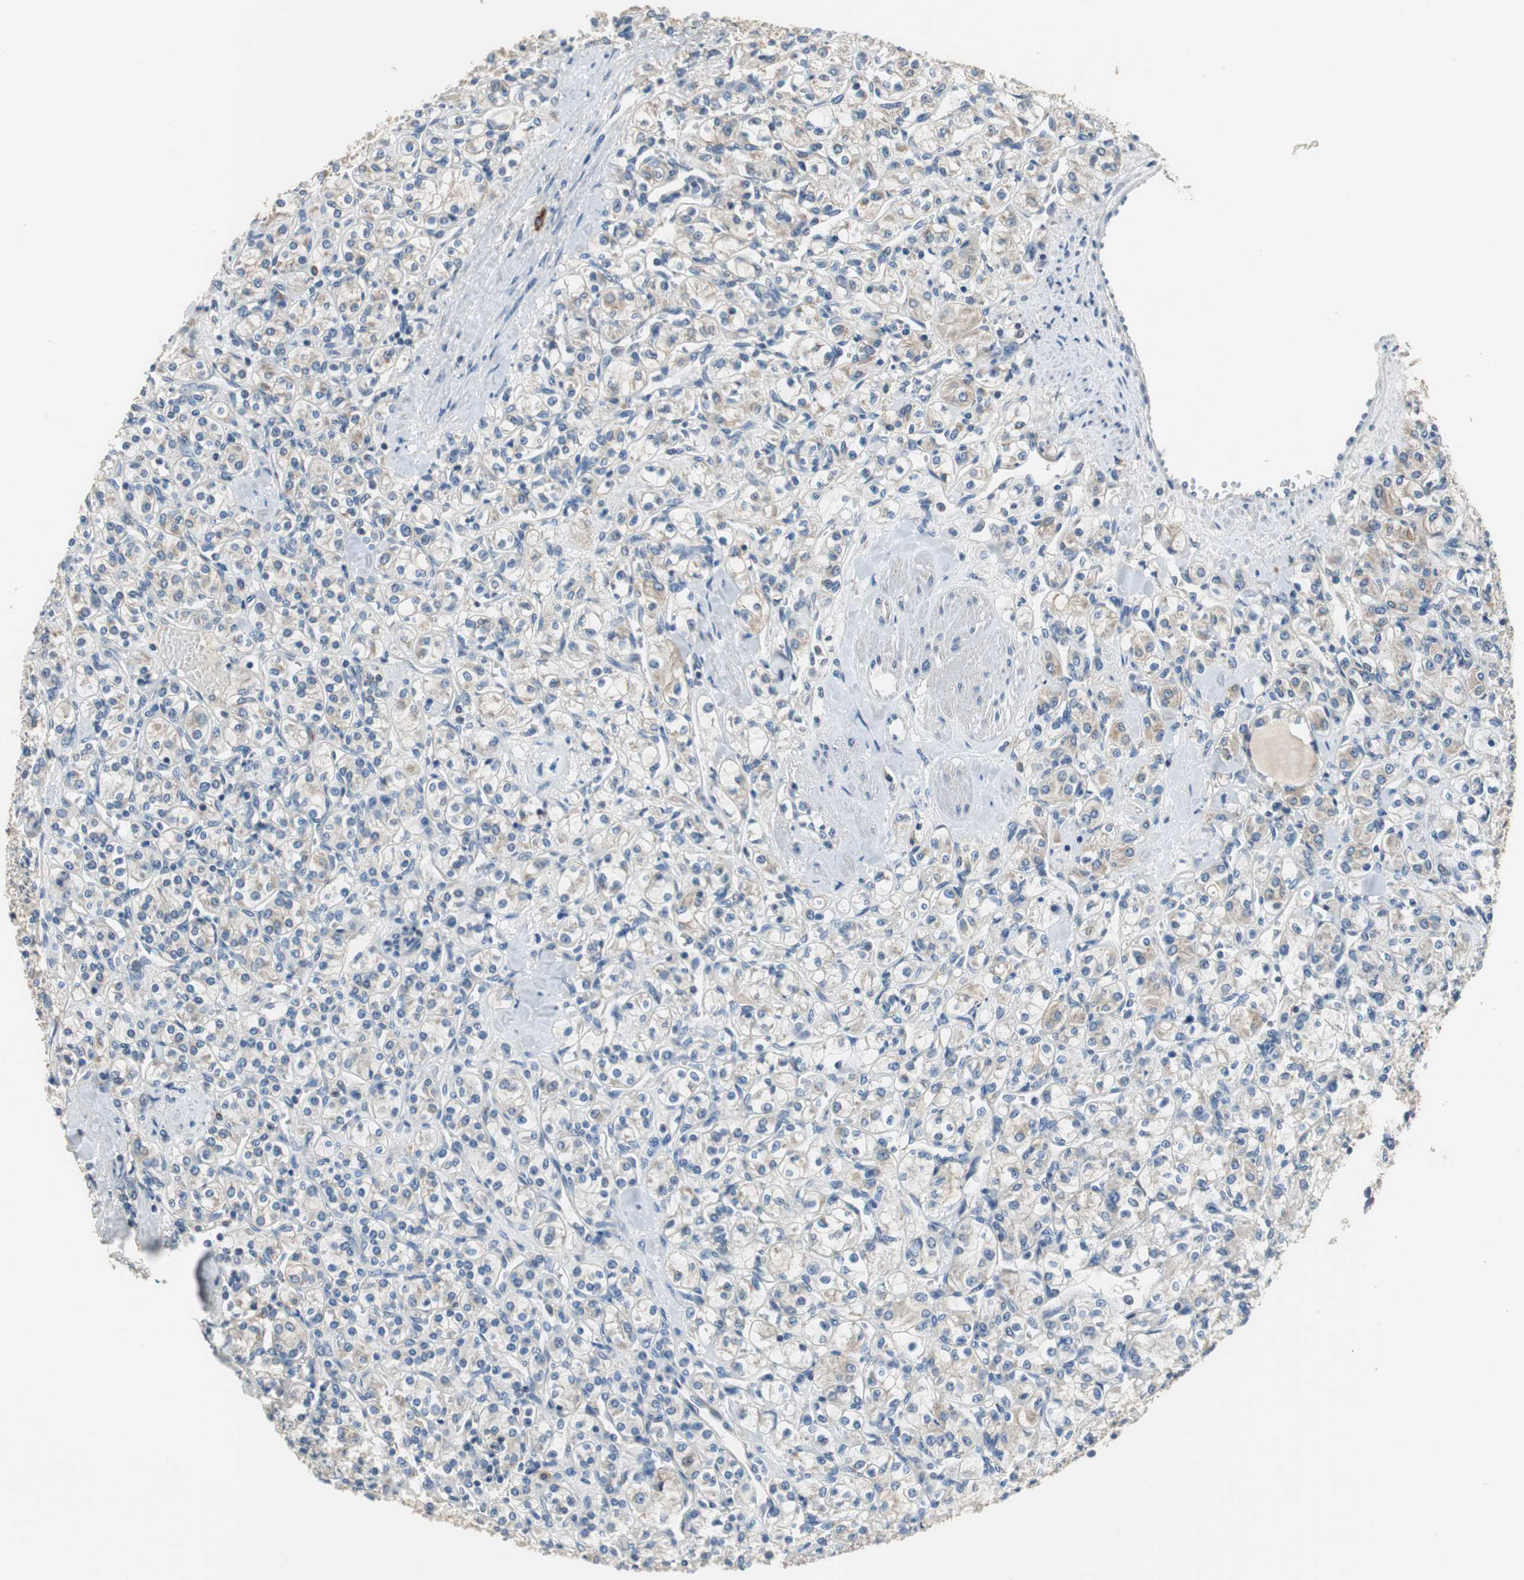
{"staining": {"intensity": "weak", "quantity": "<25%", "location": "cytoplasmic/membranous"}, "tissue": "renal cancer", "cell_type": "Tumor cells", "image_type": "cancer", "snomed": [{"axis": "morphology", "description": "Adenocarcinoma, NOS"}, {"axis": "topography", "description": "Kidney"}], "caption": "Immunohistochemistry (IHC) image of neoplastic tissue: human renal cancer (adenocarcinoma) stained with DAB shows no significant protein staining in tumor cells. (Immunohistochemistry (IHC), brightfield microscopy, high magnification).", "gene": "MTIF2", "patient": {"sex": "male", "age": 77}}